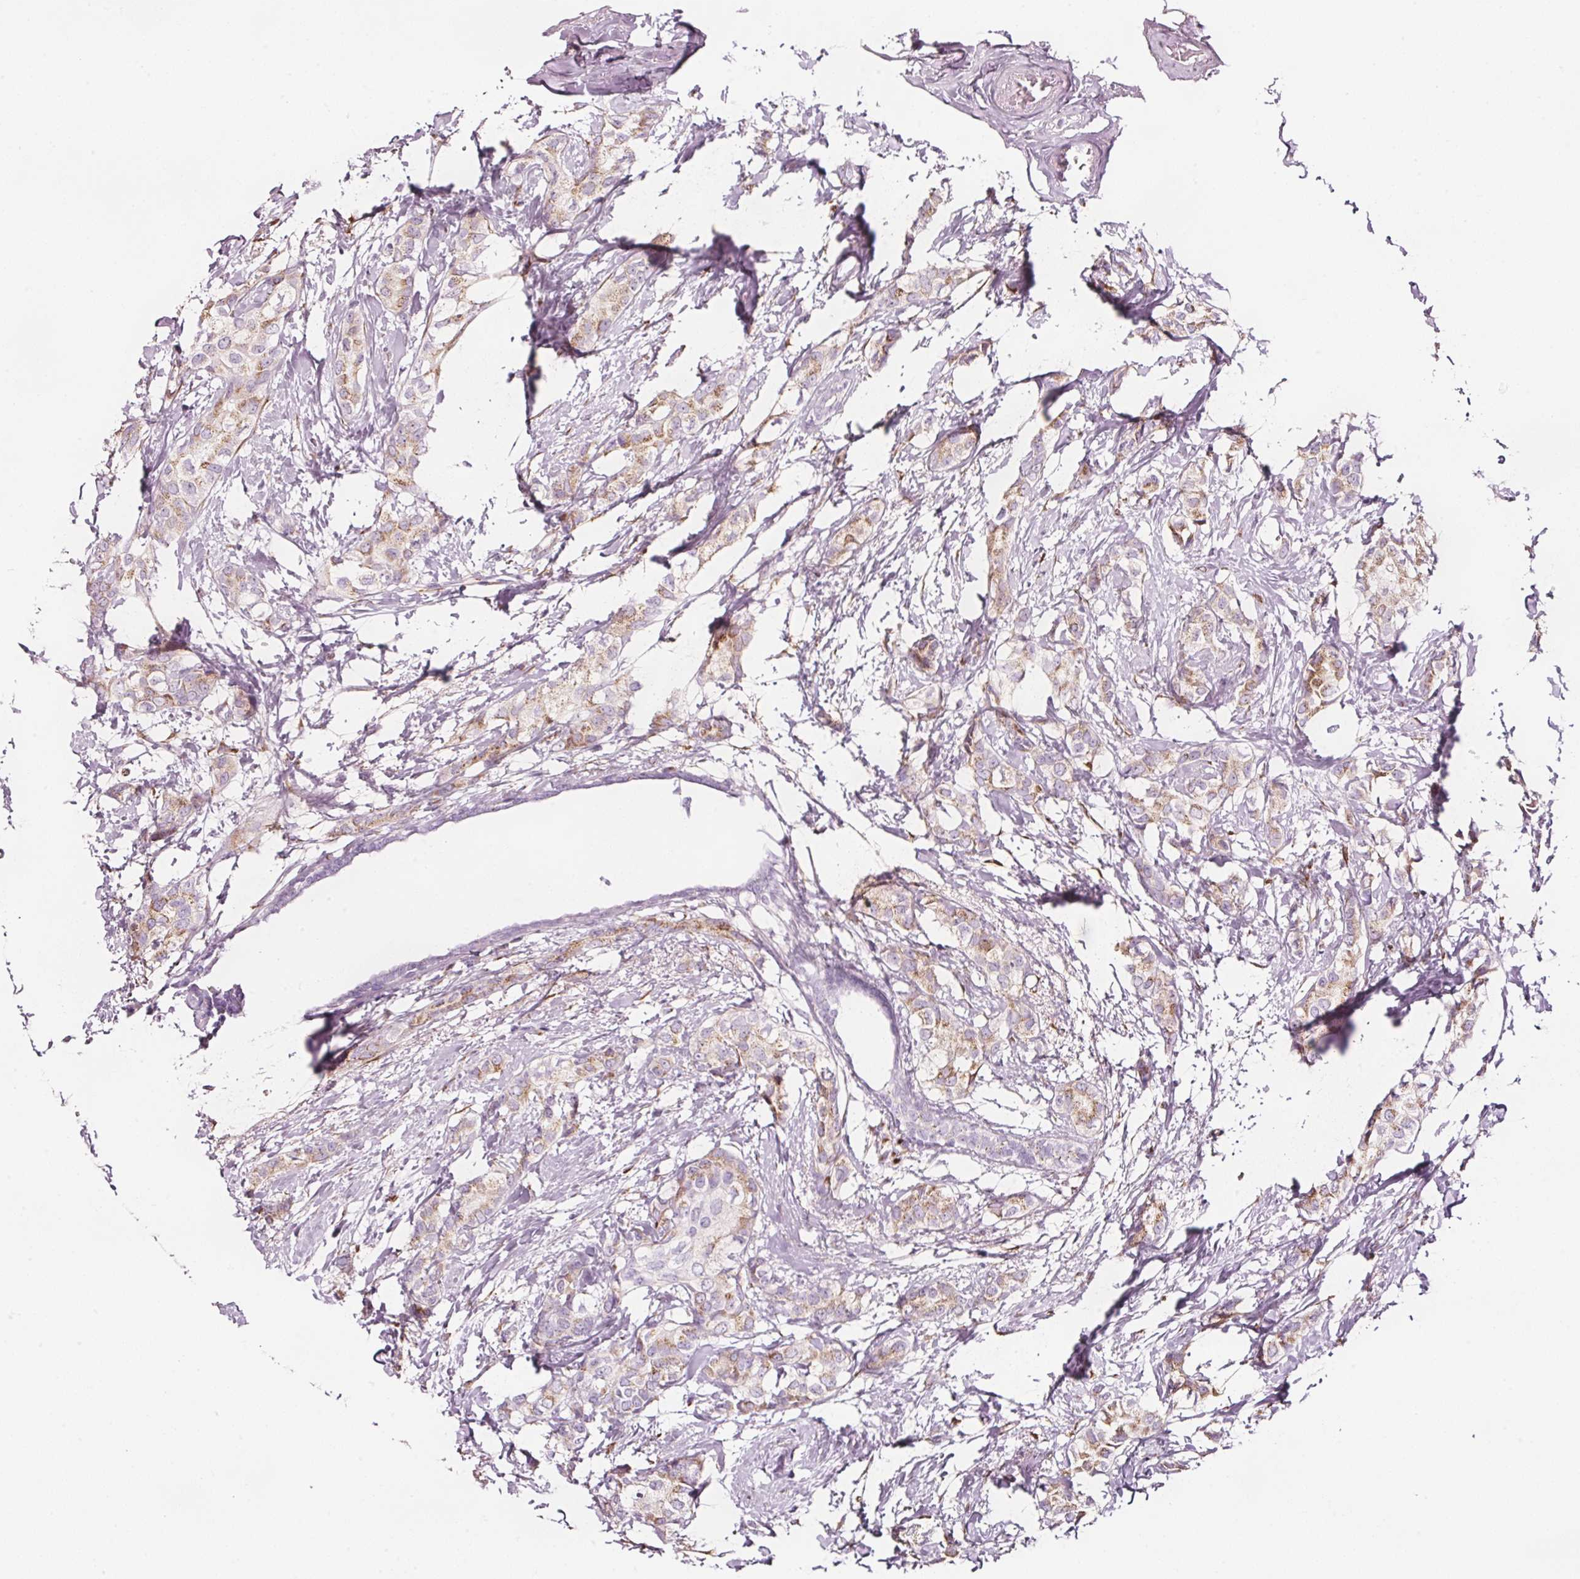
{"staining": {"intensity": "moderate", "quantity": "25%-75%", "location": "cytoplasmic/membranous"}, "tissue": "breast cancer", "cell_type": "Tumor cells", "image_type": "cancer", "snomed": [{"axis": "morphology", "description": "Duct carcinoma"}, {"axis": "topography", "description": "Breast"}], "caption": "Breast cancer (intraductal carcinoma) tissue exhibits moderate cytoplasmic/membranous expression in approximately 25%-75% of tumor cells, visualized by immunohistochemistry.", "gene": "SDF4", "patient": {"sex": "female", "age": 73}}